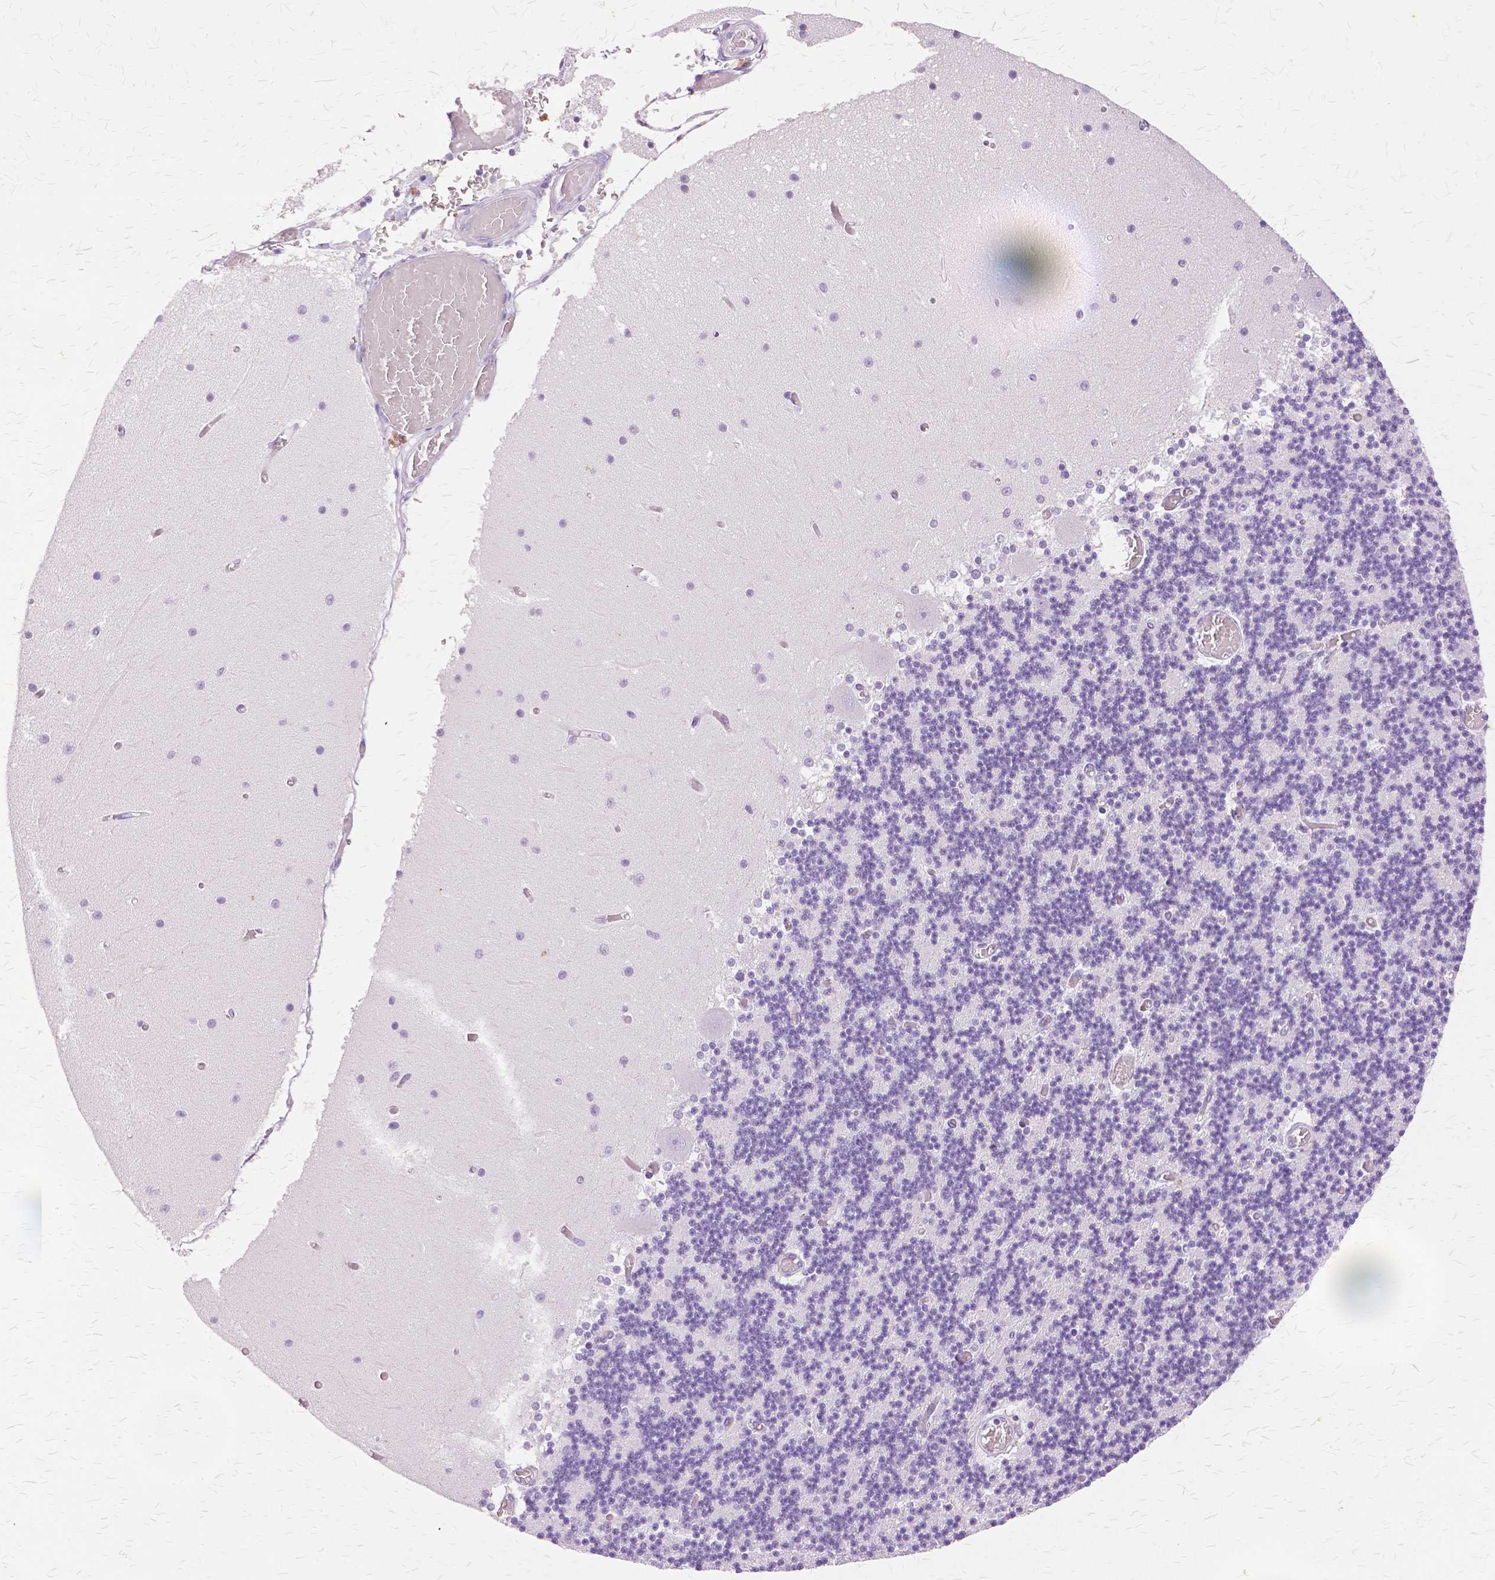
{"staining": {"intensity": "negative", "quantity": "none", "location": "none"}, "tissue": "cerebellum", "cell_type": "Cells in granular layer", "image_type": "normal", "snomed": [{"axis": "morphology", "description": "Normal tissue, NOS"}, {"axis": "topography", "description": "Cerebellum"}], "caption": "There is no significant staining in cells in granular layer of cerebellum.", "gene": "TGM1", "patient": {"sex": "female", "age": 28}}